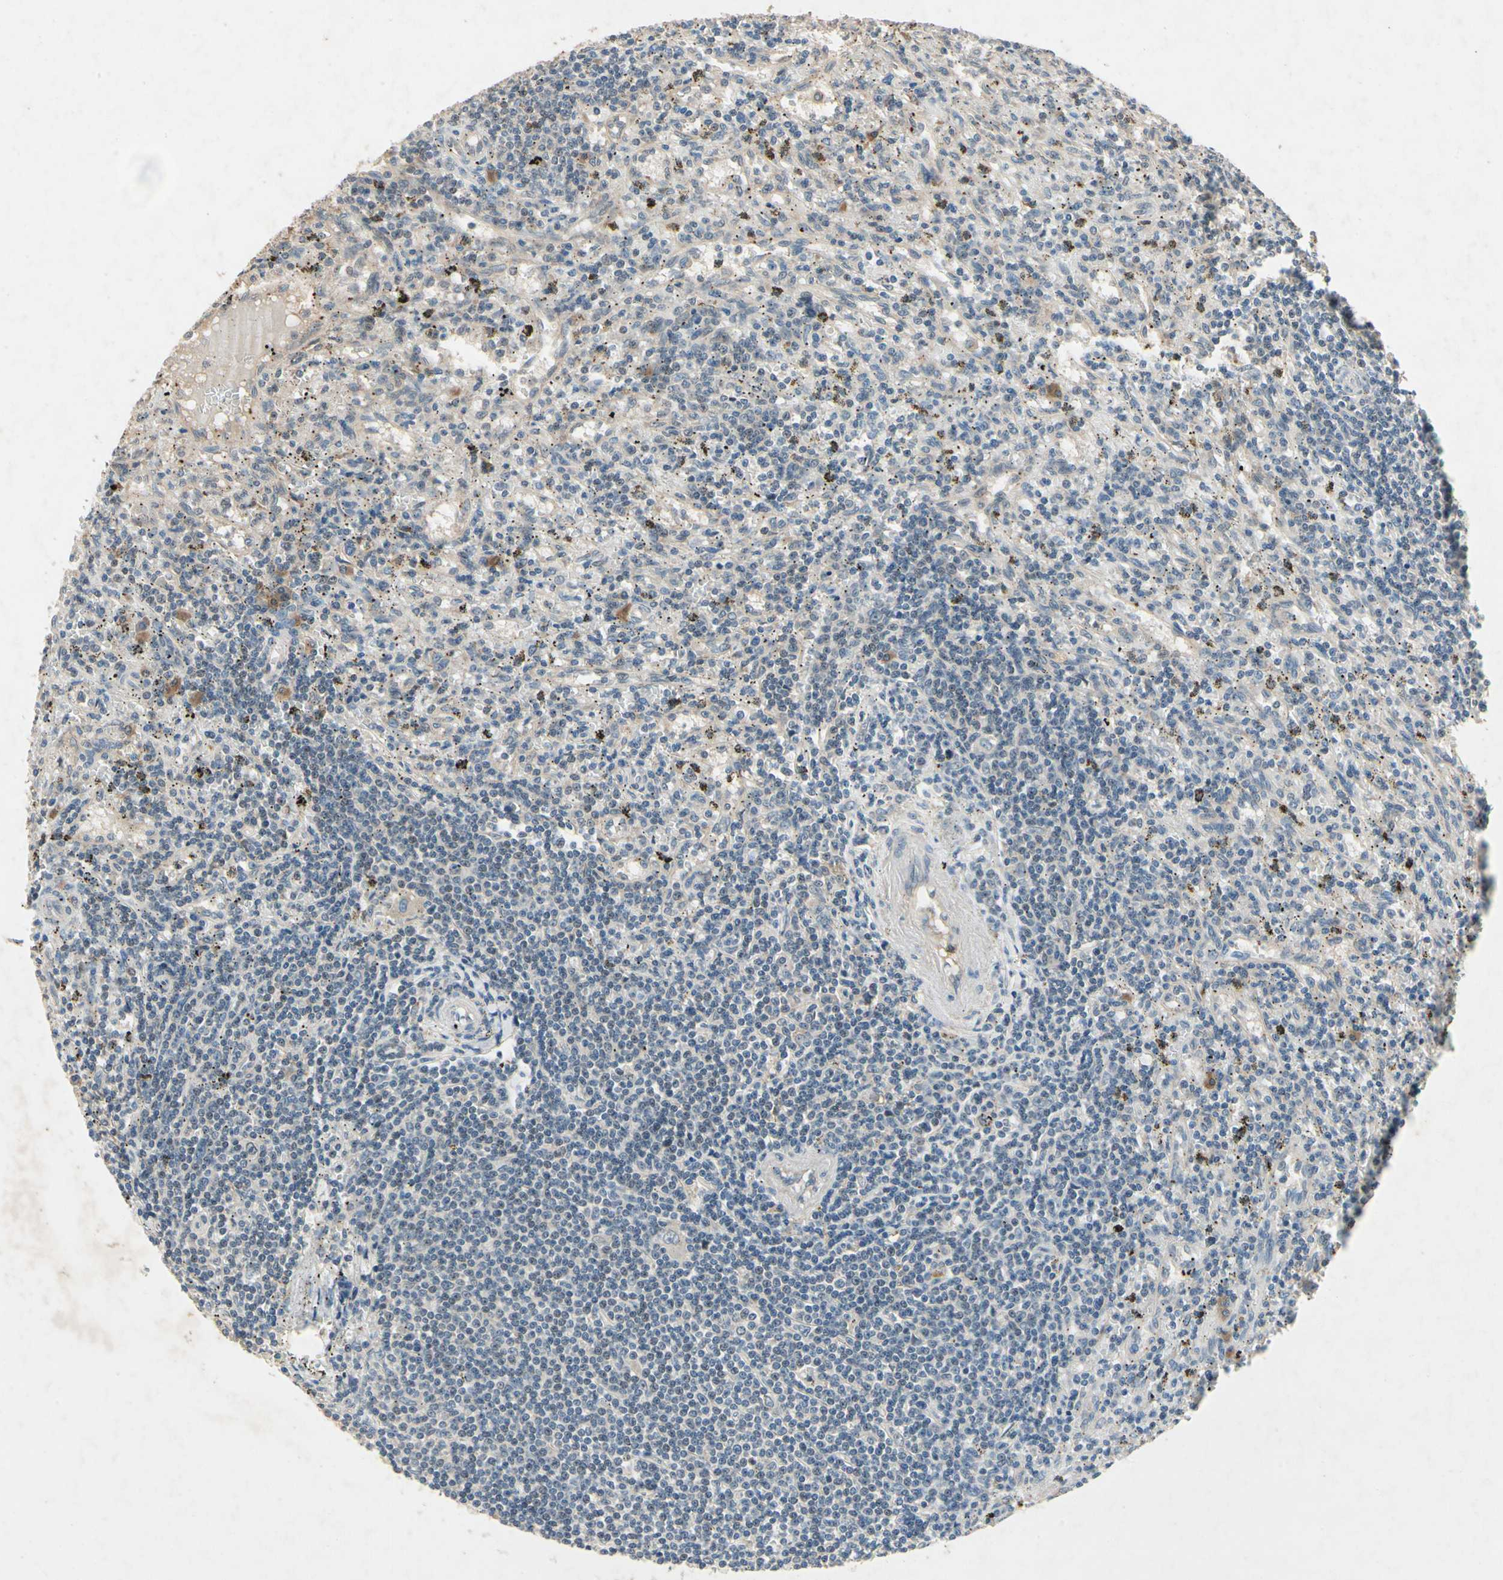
{"staining": {"intensity": "moderate", "quantity": "<25%", "location": "cytoplasmic/membranous"}, "tissue": "lymphoma", "cell_type": "Tumor cells", "image_type": "cancer", "snomed": [{"axis": "morphology", "description": "Malignant lymphoma, non-Hodgkin's type, Low grade"}, {"axis": "topography", "description": "Spleen"}], "caption": "High-power microscopy captured an IHC micrograph of malignant lymphoma, non-Hodgkin's type (low-grade), revealing moderate cytoplasmic/membranous staining in about <25% of tumor cells. (Stains: DAB in brown, nuclei in blue, Microscopy: brightfield microscopy at high magnification).", "gene": "DPY19L3", "patient": {"sex": "male", "age": 76}}